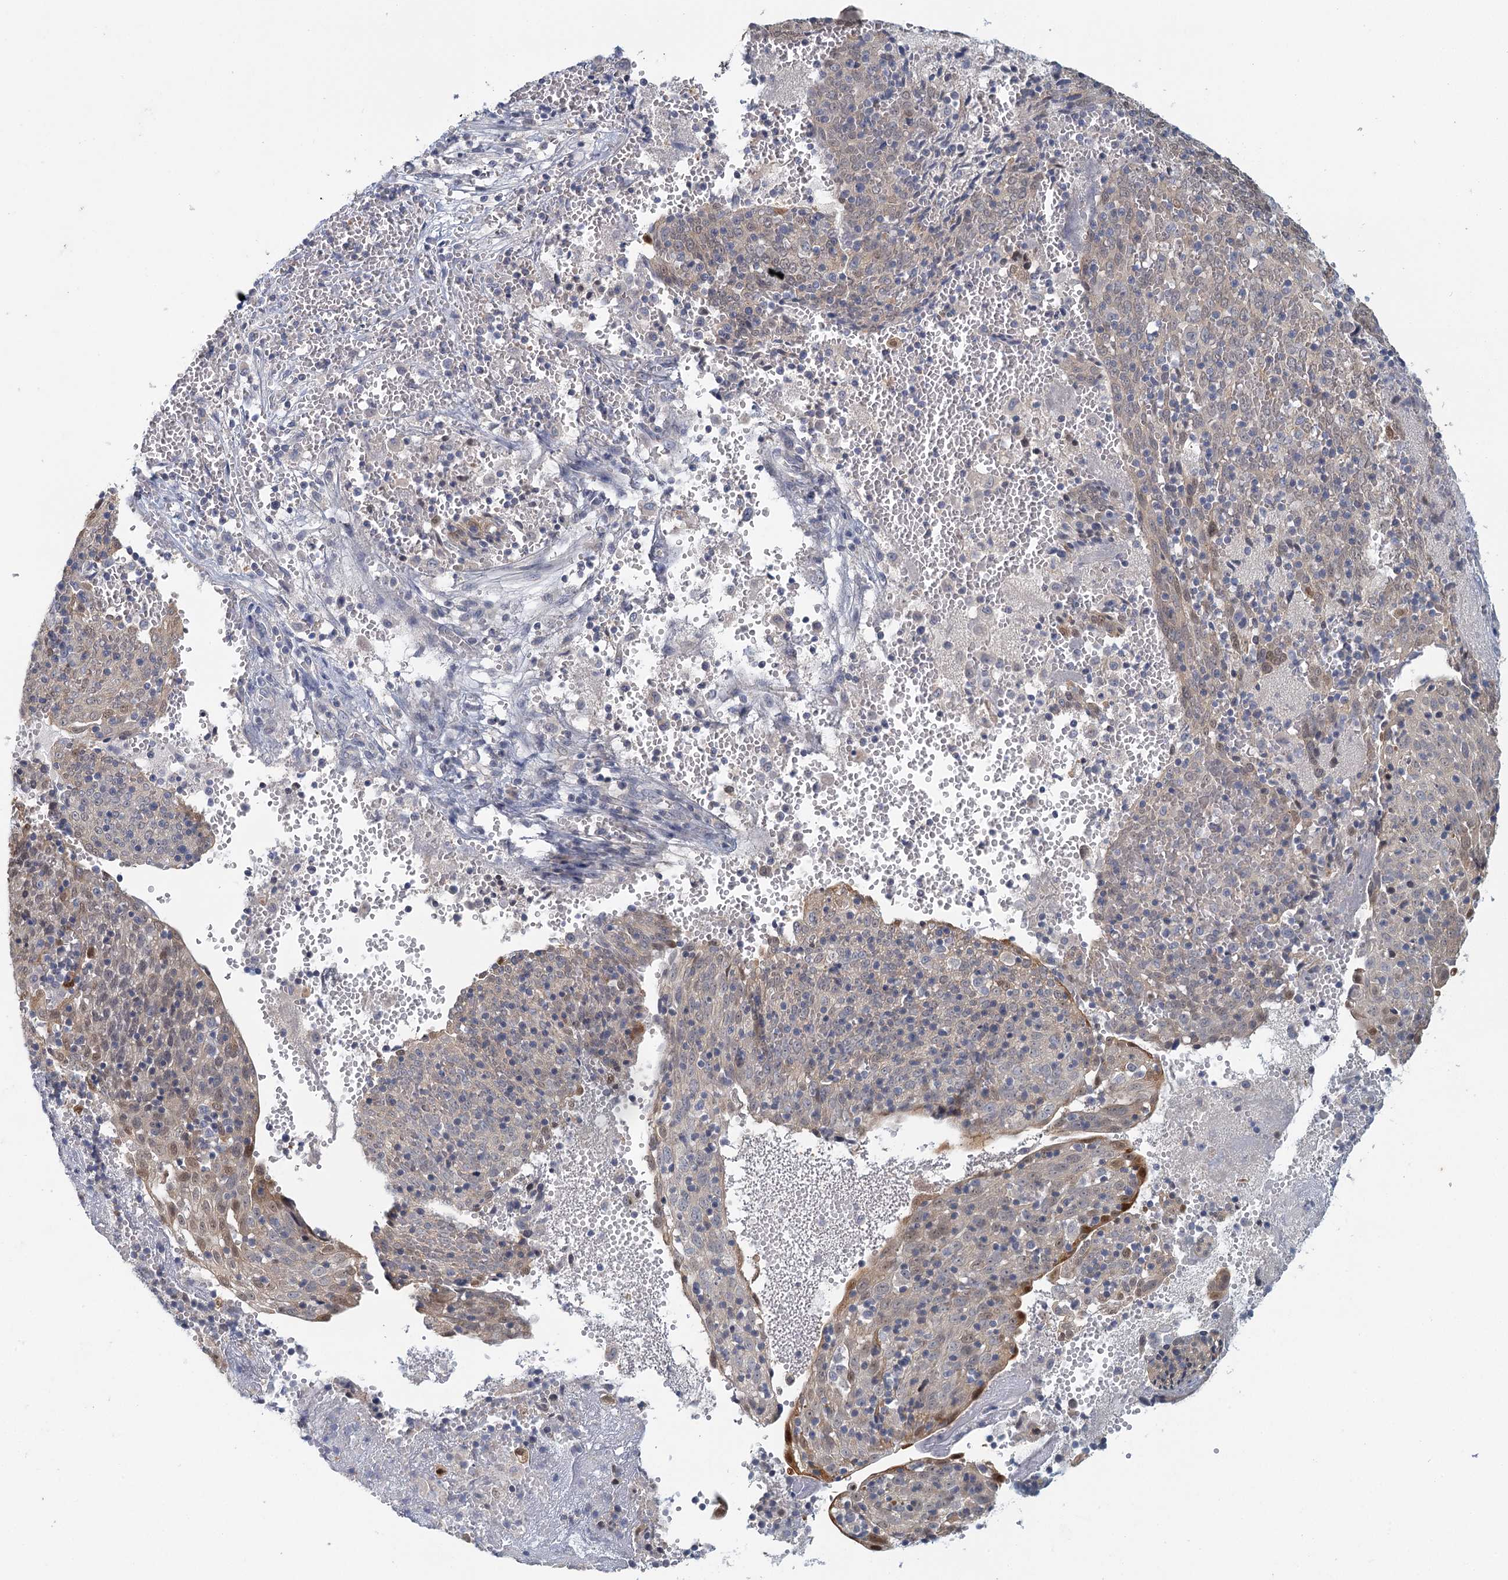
{"staining": {"intensity": "weak", "quantity": "25%-75%", "location": "cytoplasmic/membranous,nuclear"}, "tissue": "cervical cancer", "cell_type": "Tumor cells", "image_type": "cancer", "snomed": [{"axis": "morphology", "description": "Squamous cell carcinoma, NOS"}, {"axis": "topography", "description": "Cervix"}], "caption": "This micrograph reveals immunohistochemistry staining of cervical cancer (squamous cell carcinoma), with low weak cytoplasmic/membranous and nuclear staining in approximately 25%-75% of tumor cells.", "gene": "MYO7B", "patient": {"sex": "female", "age": 67}}